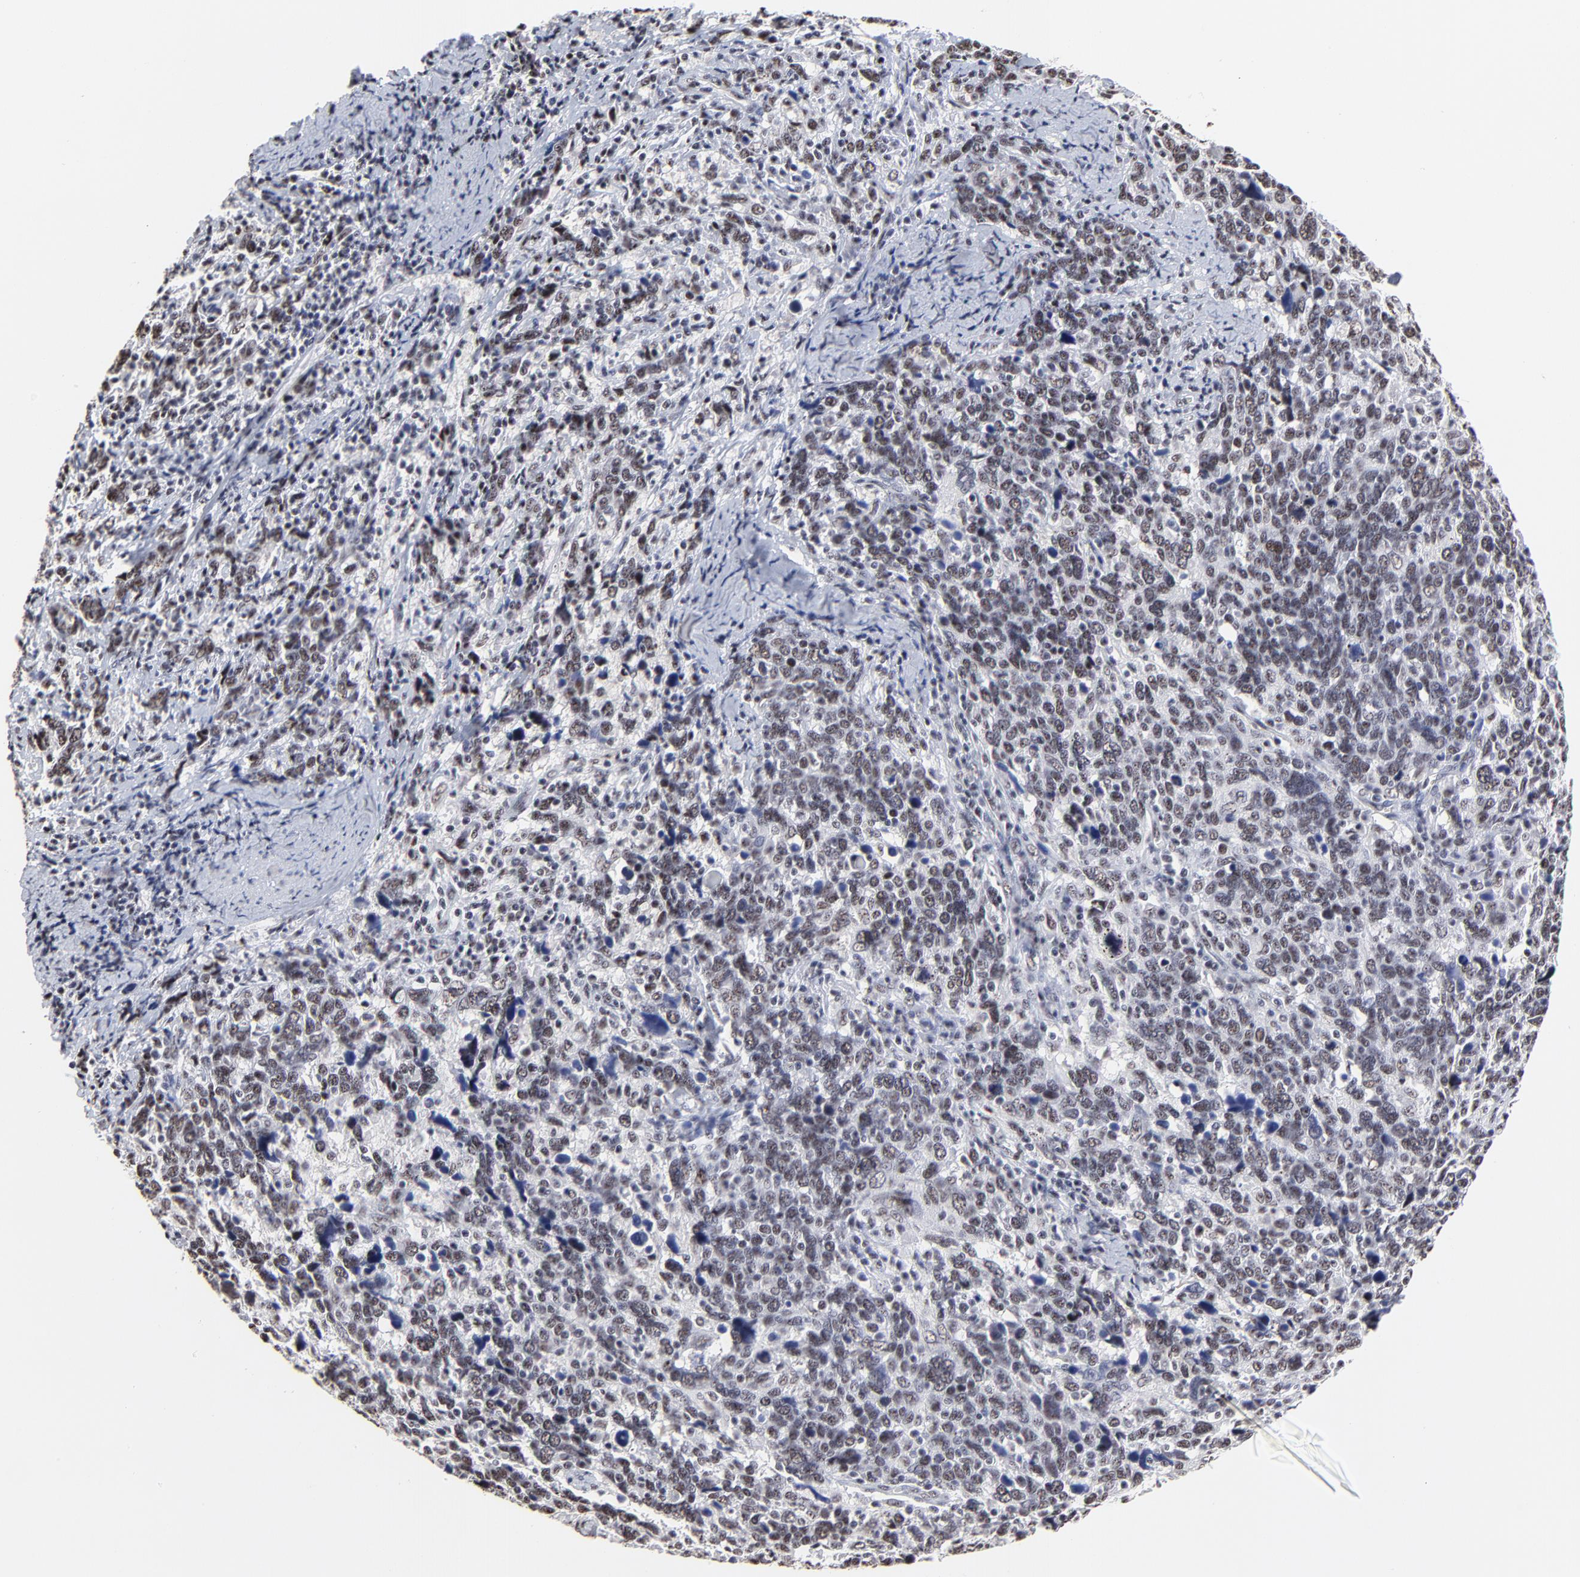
{"staining": {"intensity": "weak", "quantity": ">75%", "location": "nuclear"}, "tissue": "cervical cancer", "cell_type": "Tumor cells", "image_type": "cancer", "snomed": [{"axis": "morphology", "description": "Squamous cell carcinoma, NOS"}, {"axis": "topography", "description": "Cervix"}], "caption": "A histopathology image of cervical cancer stained for a protein demonstrates weak nuclear brown staining in tumor cells.", "gene": "MBD4", "patient": {"sex": "female", "age": 41}}